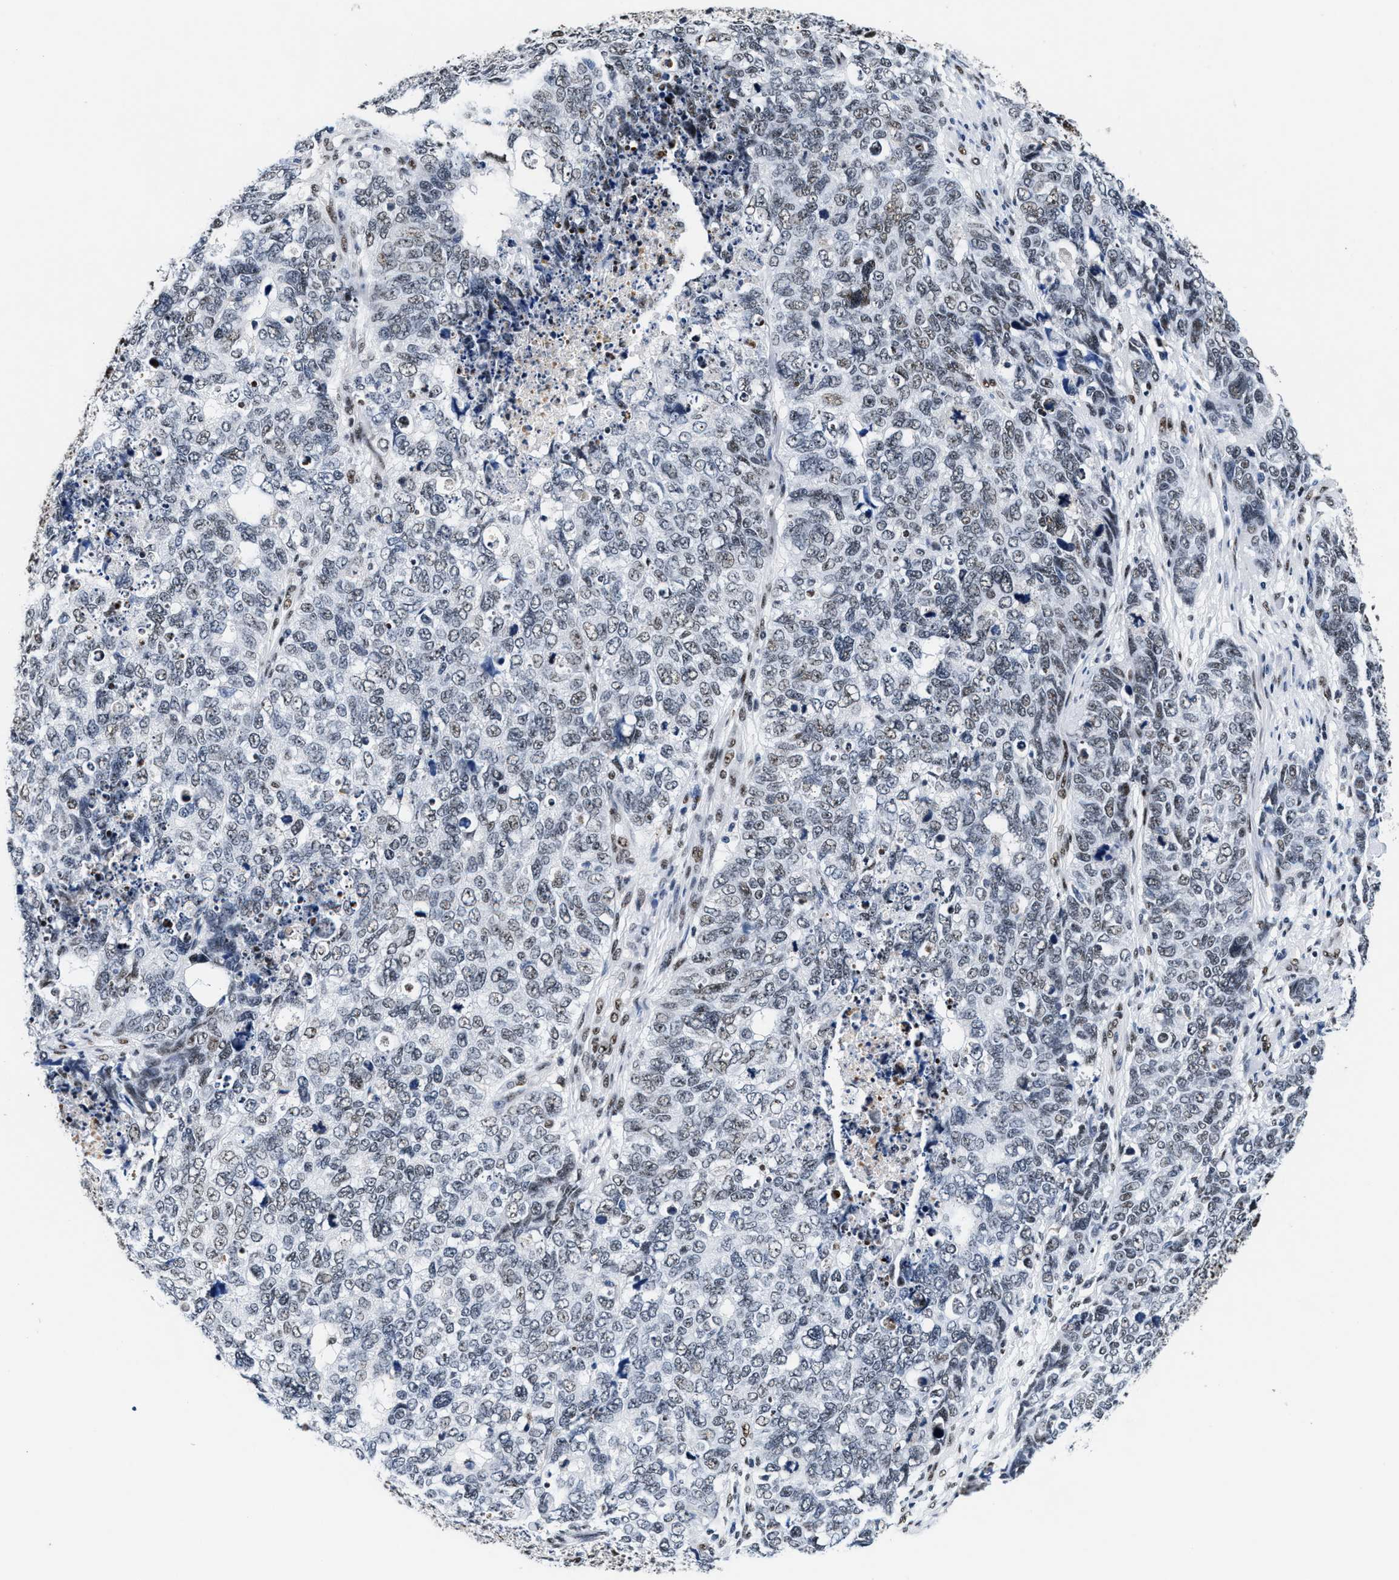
{"staining": {"intensity": "weak", "quantity": "25%-75%", "location": "nuclear"}, "tissue": "cervical cancer", "cell_type": "Tumor cells", "image_type": "cancer", "snomed": [{"axis": "morphology", "description": "Squamous cell carcinoma, NOS"}, {"axis": "topography", "description": "Cervix"}], "caption": "Cervical cancer stained with DAB (3,3'-diaminobenzidine) IHC exhibits low levels of weak nuclear positivity in approximately 25%-75% of tumor cells.", "gene": "RAD50", "patient": {"sex": "female", "age": 63}}